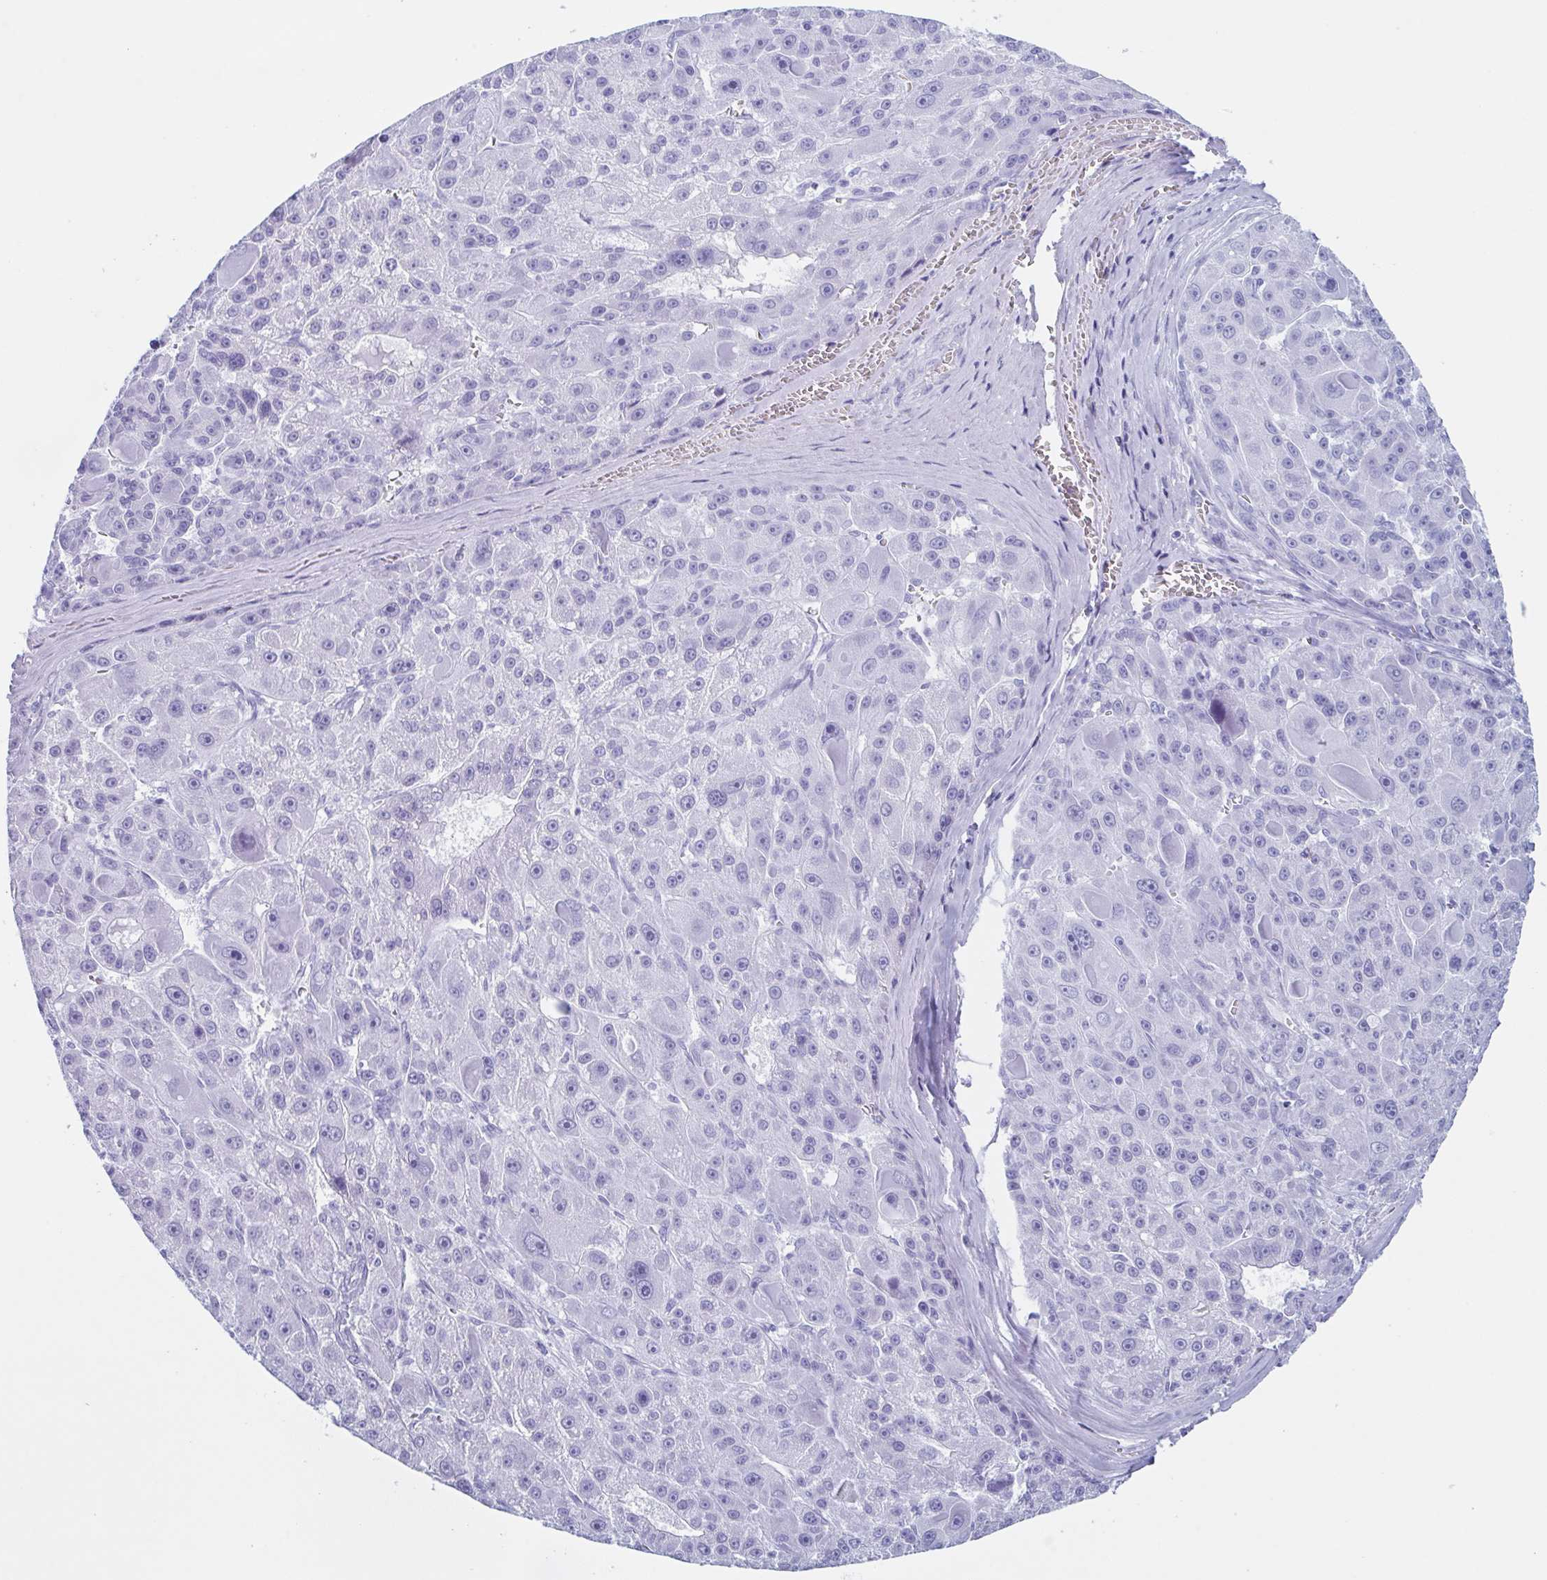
{"staining": {"intensity": "negative", "quantity": "none", "location": "none"}, "tissue": "liver cancer", "cell_type": "Tumor cells", "image_type": "cancer", "snomed": [{"axis": "morphology", "description": "Carcinoma, Hepatocellular, NOS"}, {"axis": "topography", "description": "Liver"}], "caption": "High magnification brightfield microscopy of liver cancer (hepatocellular carcinoma) stained with DAB (3,3'-diaminobenzidine) (brown) and counterstained with hematoxylin (blue): tumor cells show no significant positivity.", "gene": "LYRM2", "patient": {"sex": "male", "age": 76}}